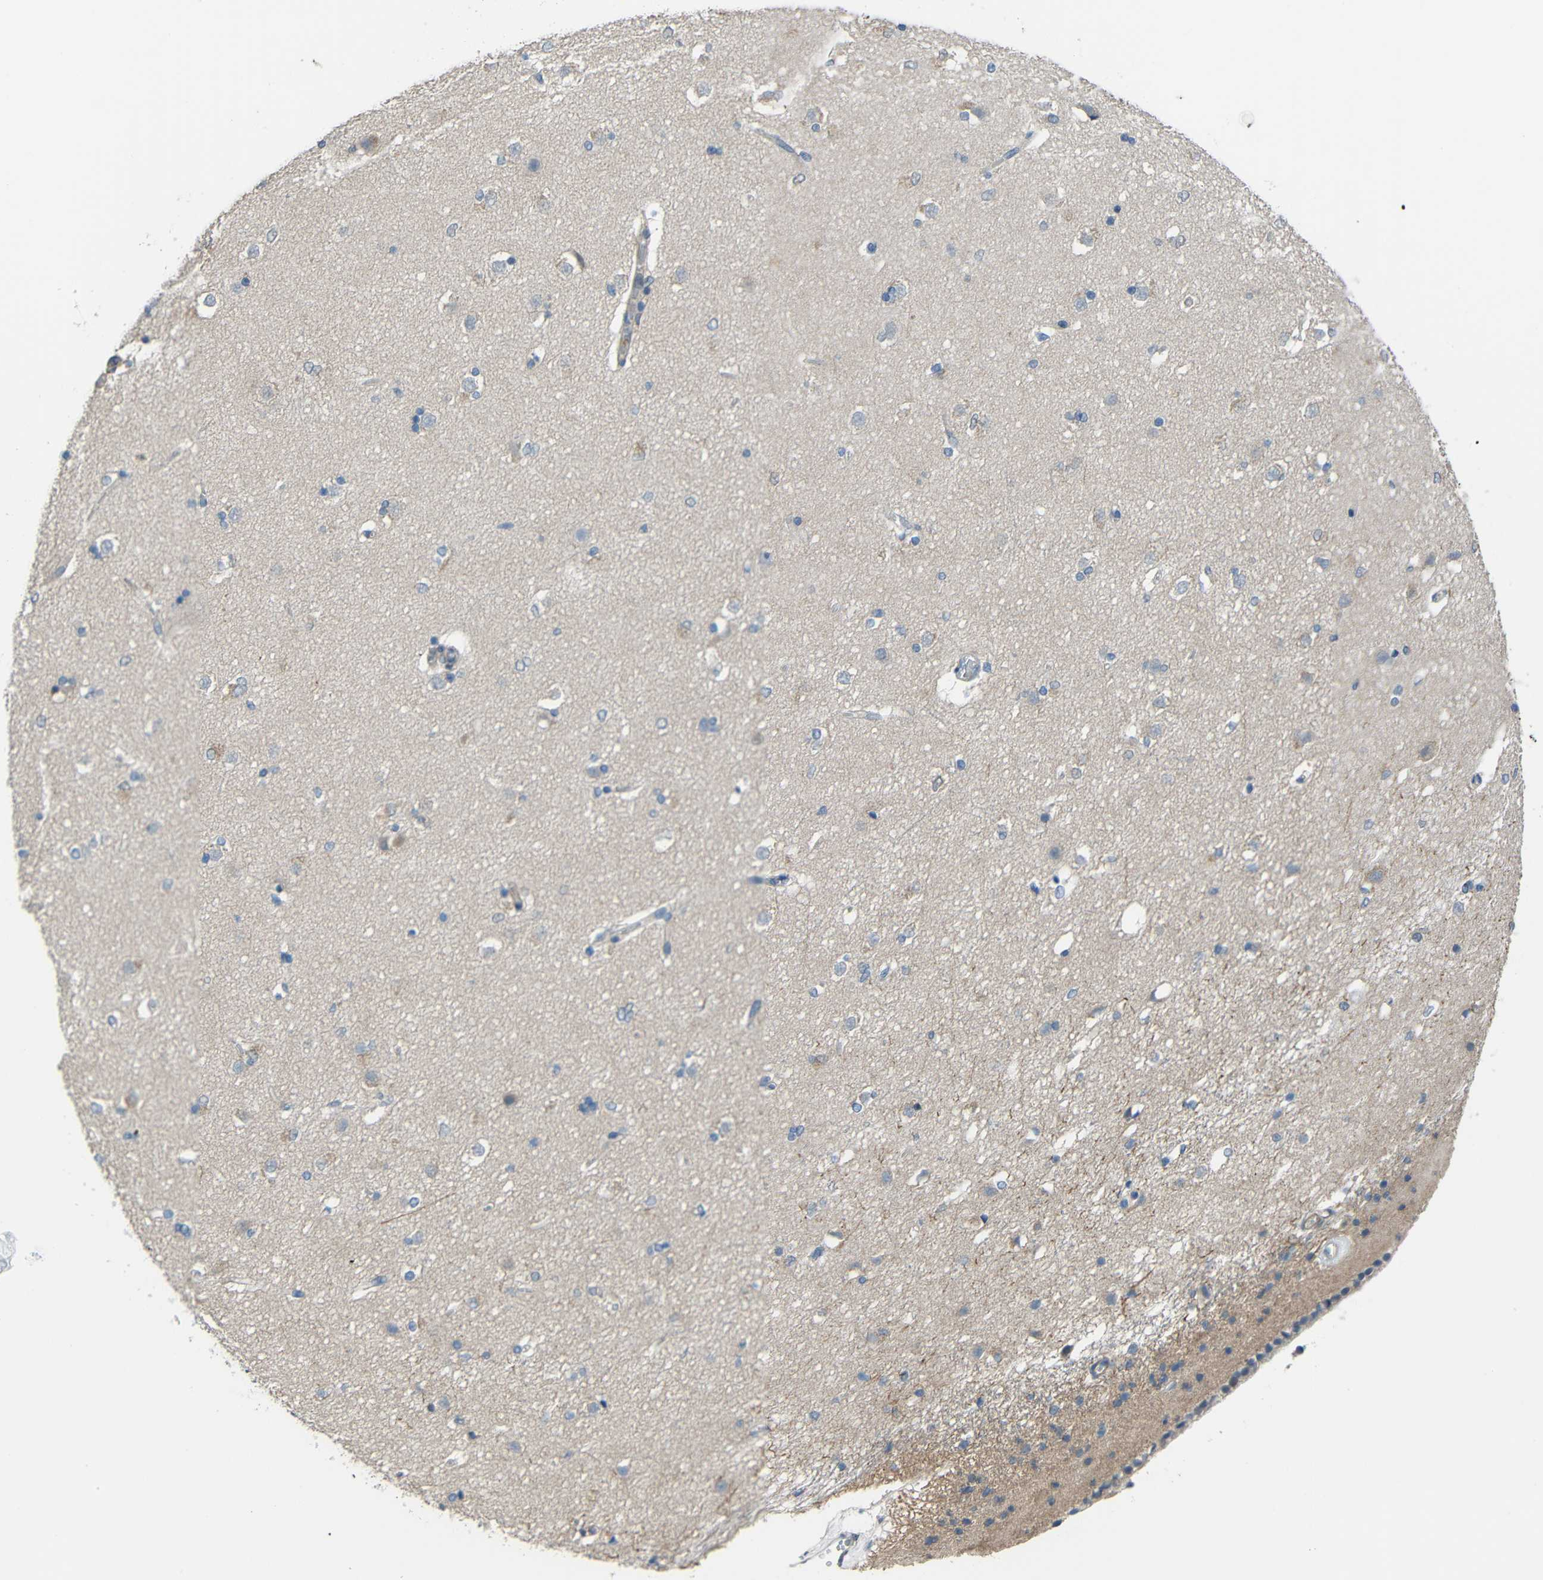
{"staining": {"intensity": "negative", "quantity": "none", "location": "none"}, "tissue": "caudate", "cell_type": "Glial cells", "image_type": "normal", "snomed": [{"axis": "morphology", "description": "Normal tissue, NOS"}, {"axis": "topography", "description": "Lateral ventricle wall"}], "caption": "Immunohistochemistry (IHC) of benign human caudate displays no positivity in glial cells. (DAB immunohistochemistry (IHC) with hematoxylin counter stain).", "gene": "STBD1", "patient": {"sex": "female", "age": 19}}